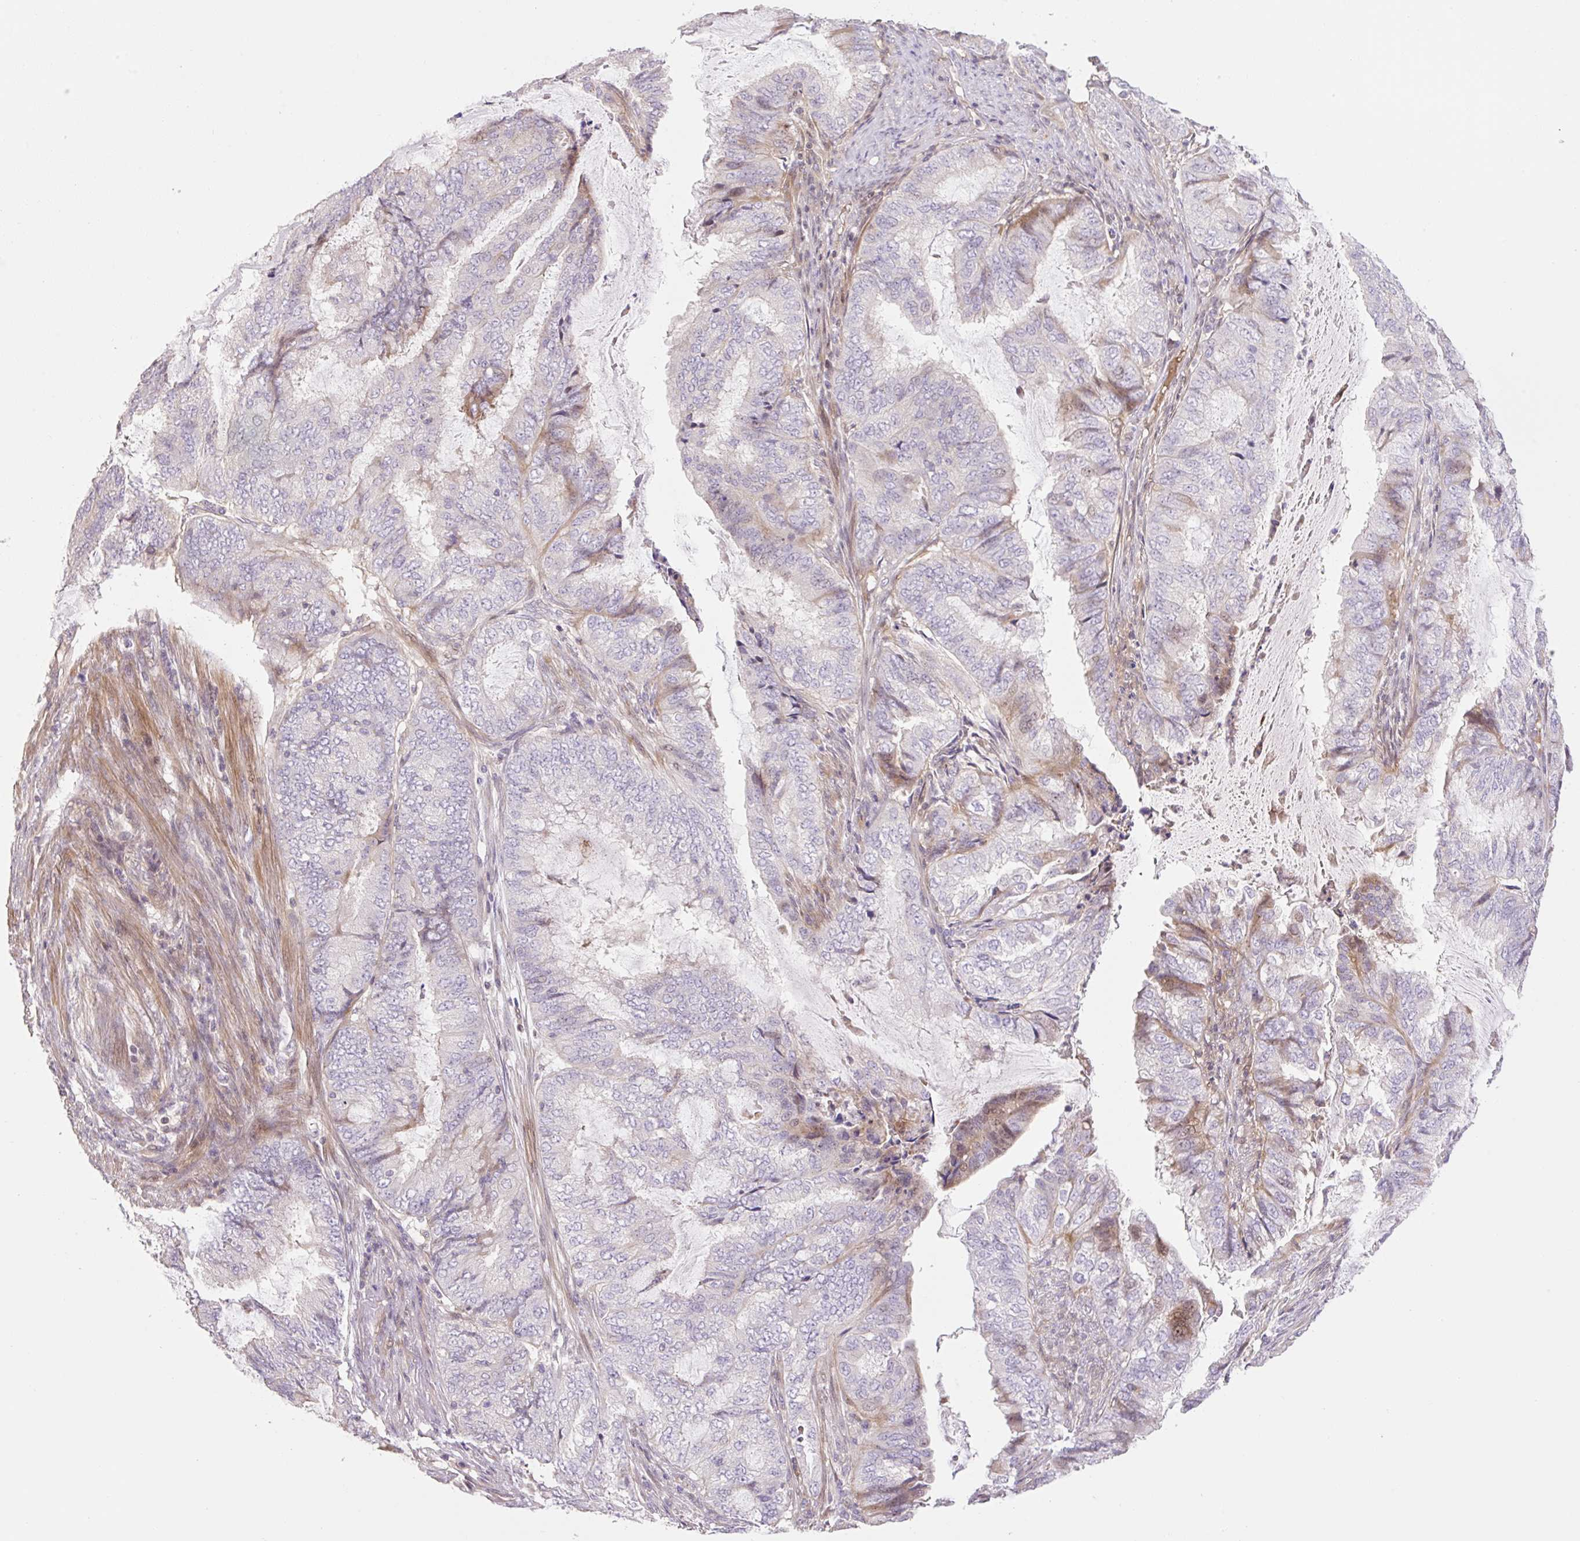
{"staining": {"intensity": "negative", "quantity": "none", "location": "none"}, "tissue": "endometrial cancer", "cell_type": "Tumor cells", "image_type": "cancer", "snomed": [{"axis": "morphology", "description": "Adenocarcinoma, NOS"}, {"axis": "topography", "description": "Endometrium"}], "caption": "Micrograph shows no significant protein staining in tumor cells of endometrial cancer (adenocarcinoma).", "gene": "ZNF552", "patient": {"sex": "female", "age": 51}}